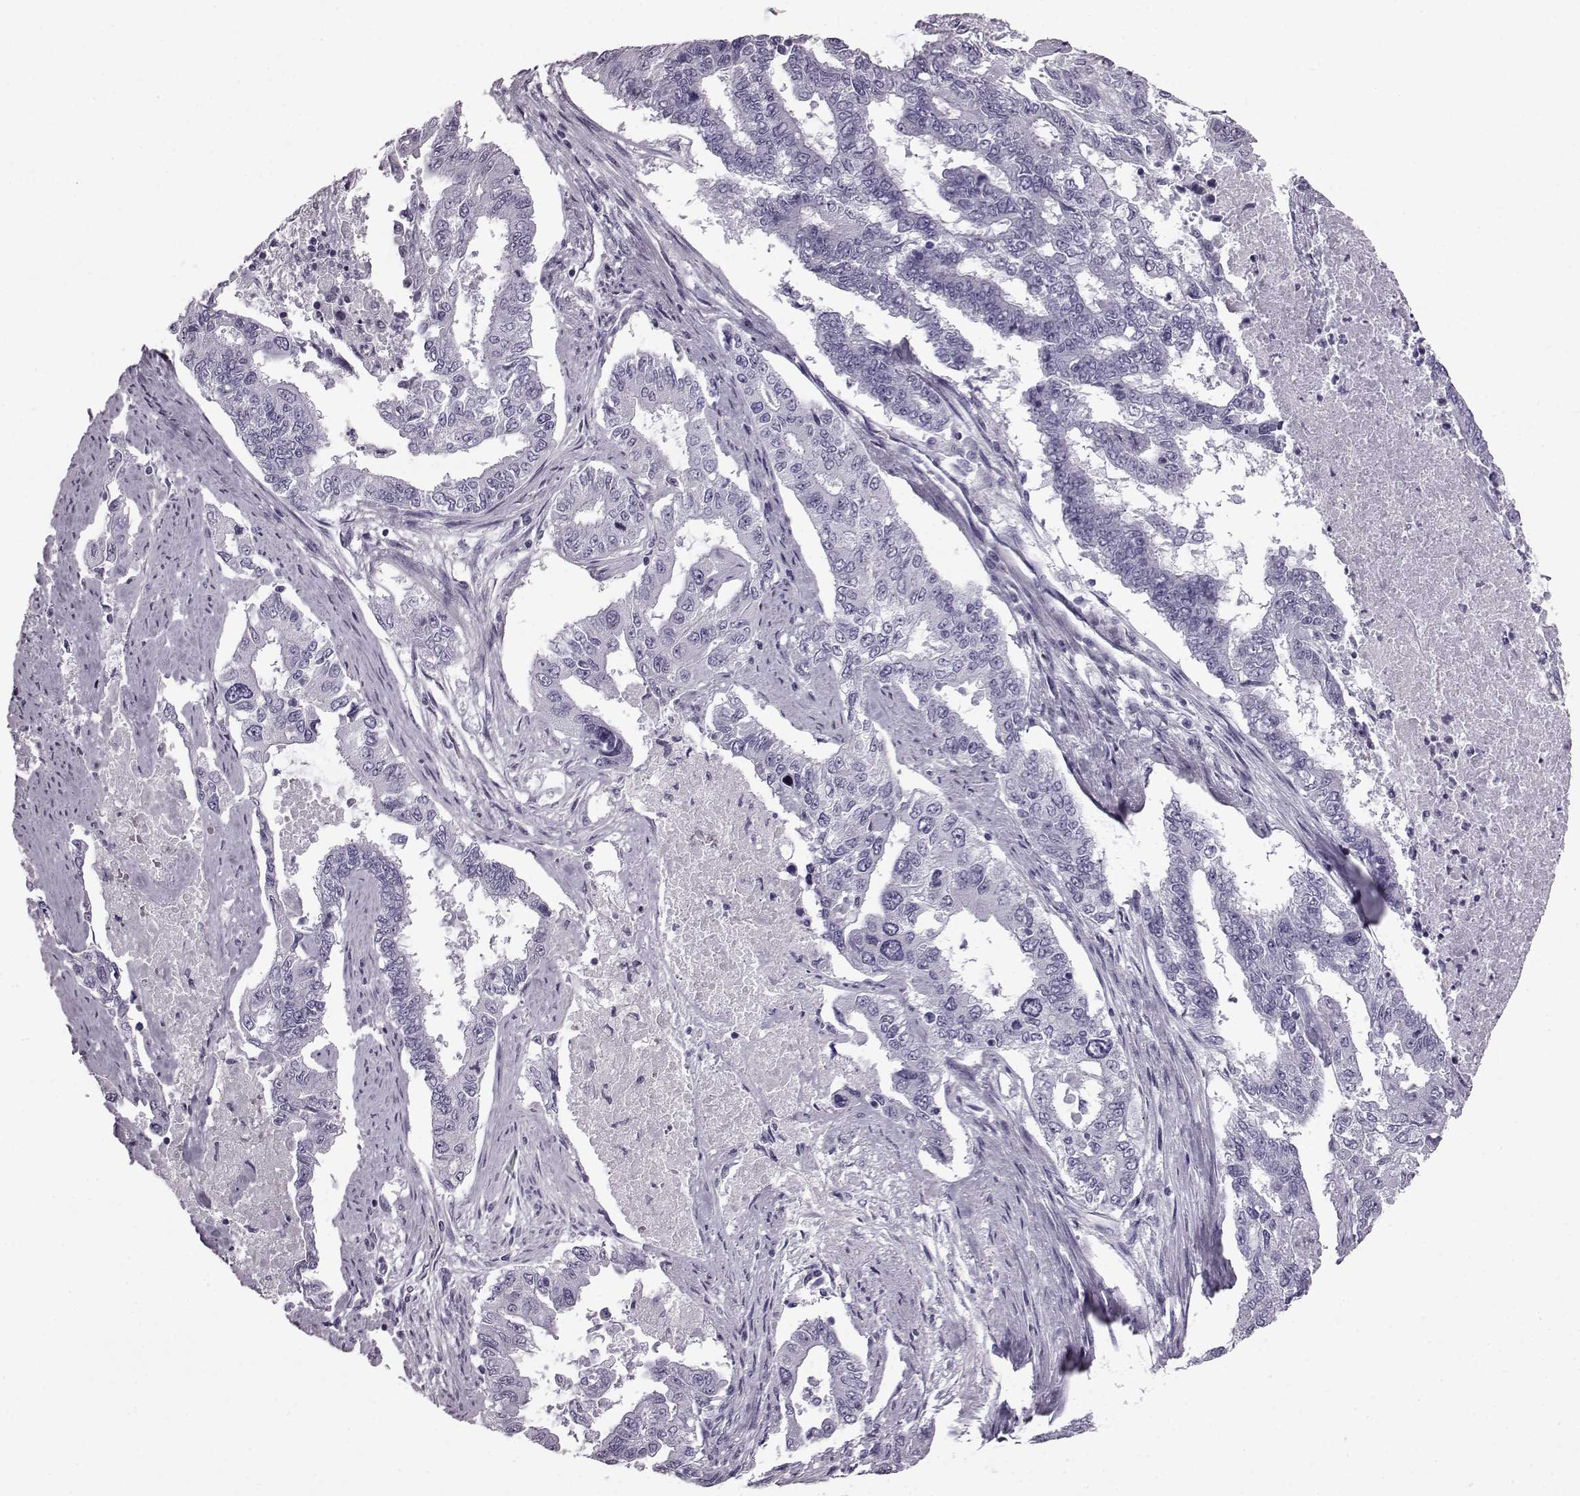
{"staining": {"intensity": "negative", "quantity": "none", "location": "none"}, "tissue": "endometrial cancer", "cell_type": "Tumor cells", "image_type": "cancer", "snomed": [{"axis": "morphology", "description": "Adenocarcinoma, NOS"}, {"axis": "topography", "description": "Uterus"}], "caption": "This photomicrograph is of endometrial cancer (adenocarcinoma) stained with immunohistochemistry to label a protein in brown with the nuclei are counter-stained blue. There is no expression in tumor cells. (DAB immunohistochemistry (IHC) with hematoxylin counter stain).", "gene": "SLC28A2", "patient": {"sex": "female", "age": 59}}